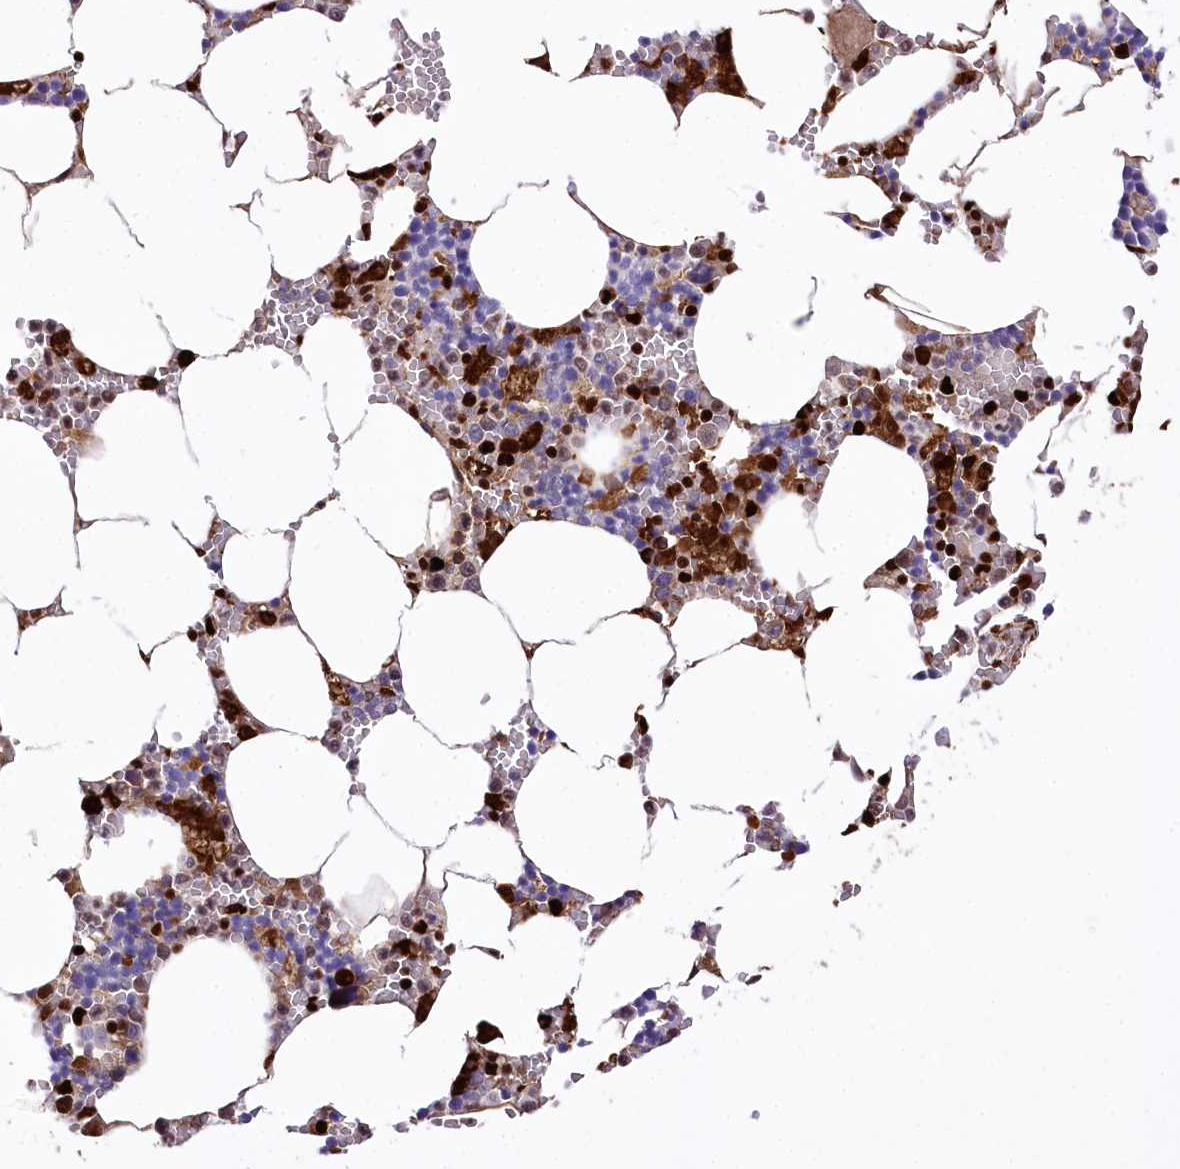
{"staining": {"intensity": "strong", "quantity": "25%-75%", "location": "cytoplasmic/membranous,nuclear"}, "tissue": "bone marrow", "cell_type": "Hematopoietic cells", "image_type": "normal", "snomed": [{"axis": "morphology", "description": "Normal tissue, NOS"}, {"axis": "topography", "description": "Bone marrow"}], "caption": "Protein staining of unremarkable bone marrow demonstrates strong cytoplasmic/membranous,nuclear expression in approximately 25%-75% of hematopoietic cells.", "gene": "FIGN", "patient": {"sex": "male", "age": 70}}